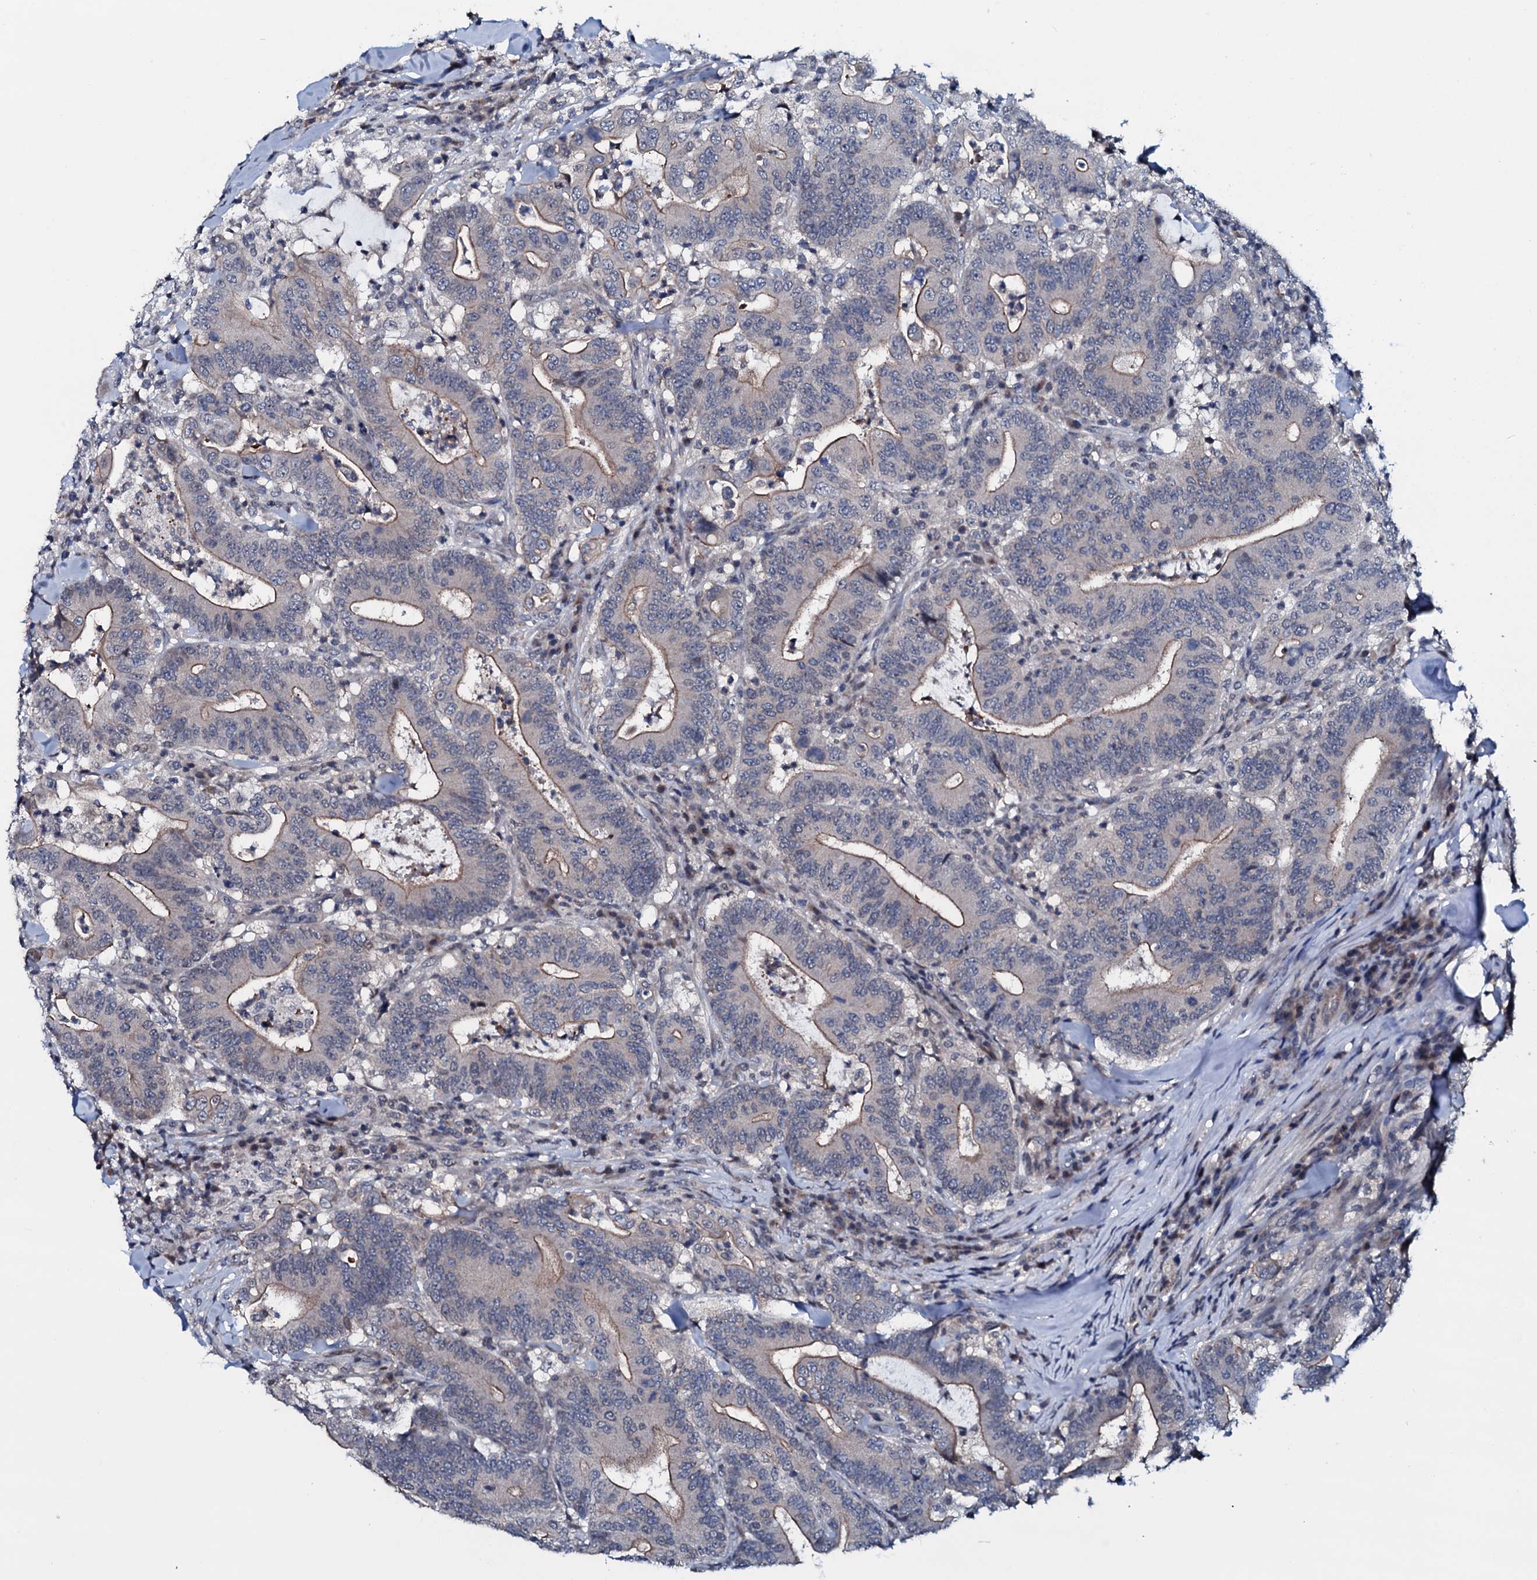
{"staining": {"intensity": "moderate", "quantity": "<25%", "location": "cytoplasmic/membranous"}, "tissue": "colorectal cancer", "cell_type": "Tumor cells", "image_type": "cancer", "snomed": [{"axis": "morphology", "description": "Adenocarcinoma, NOS"}, {"axis": "topography", "description": "Colon"}], "caption": "High-magnification brightfield microscopy of colorectal cancer (adenocarcinoma) stained with DAB (3,3'-diaminobenzidine) (brown) and counterstained with hematoxylin (blue). tumor cells exhibit moderate cytoplasmic/membranous staining is identified in approximately<25% of cells.", "gene": "OGFOD2", "patient": {"sex": "female", "age": 66}}